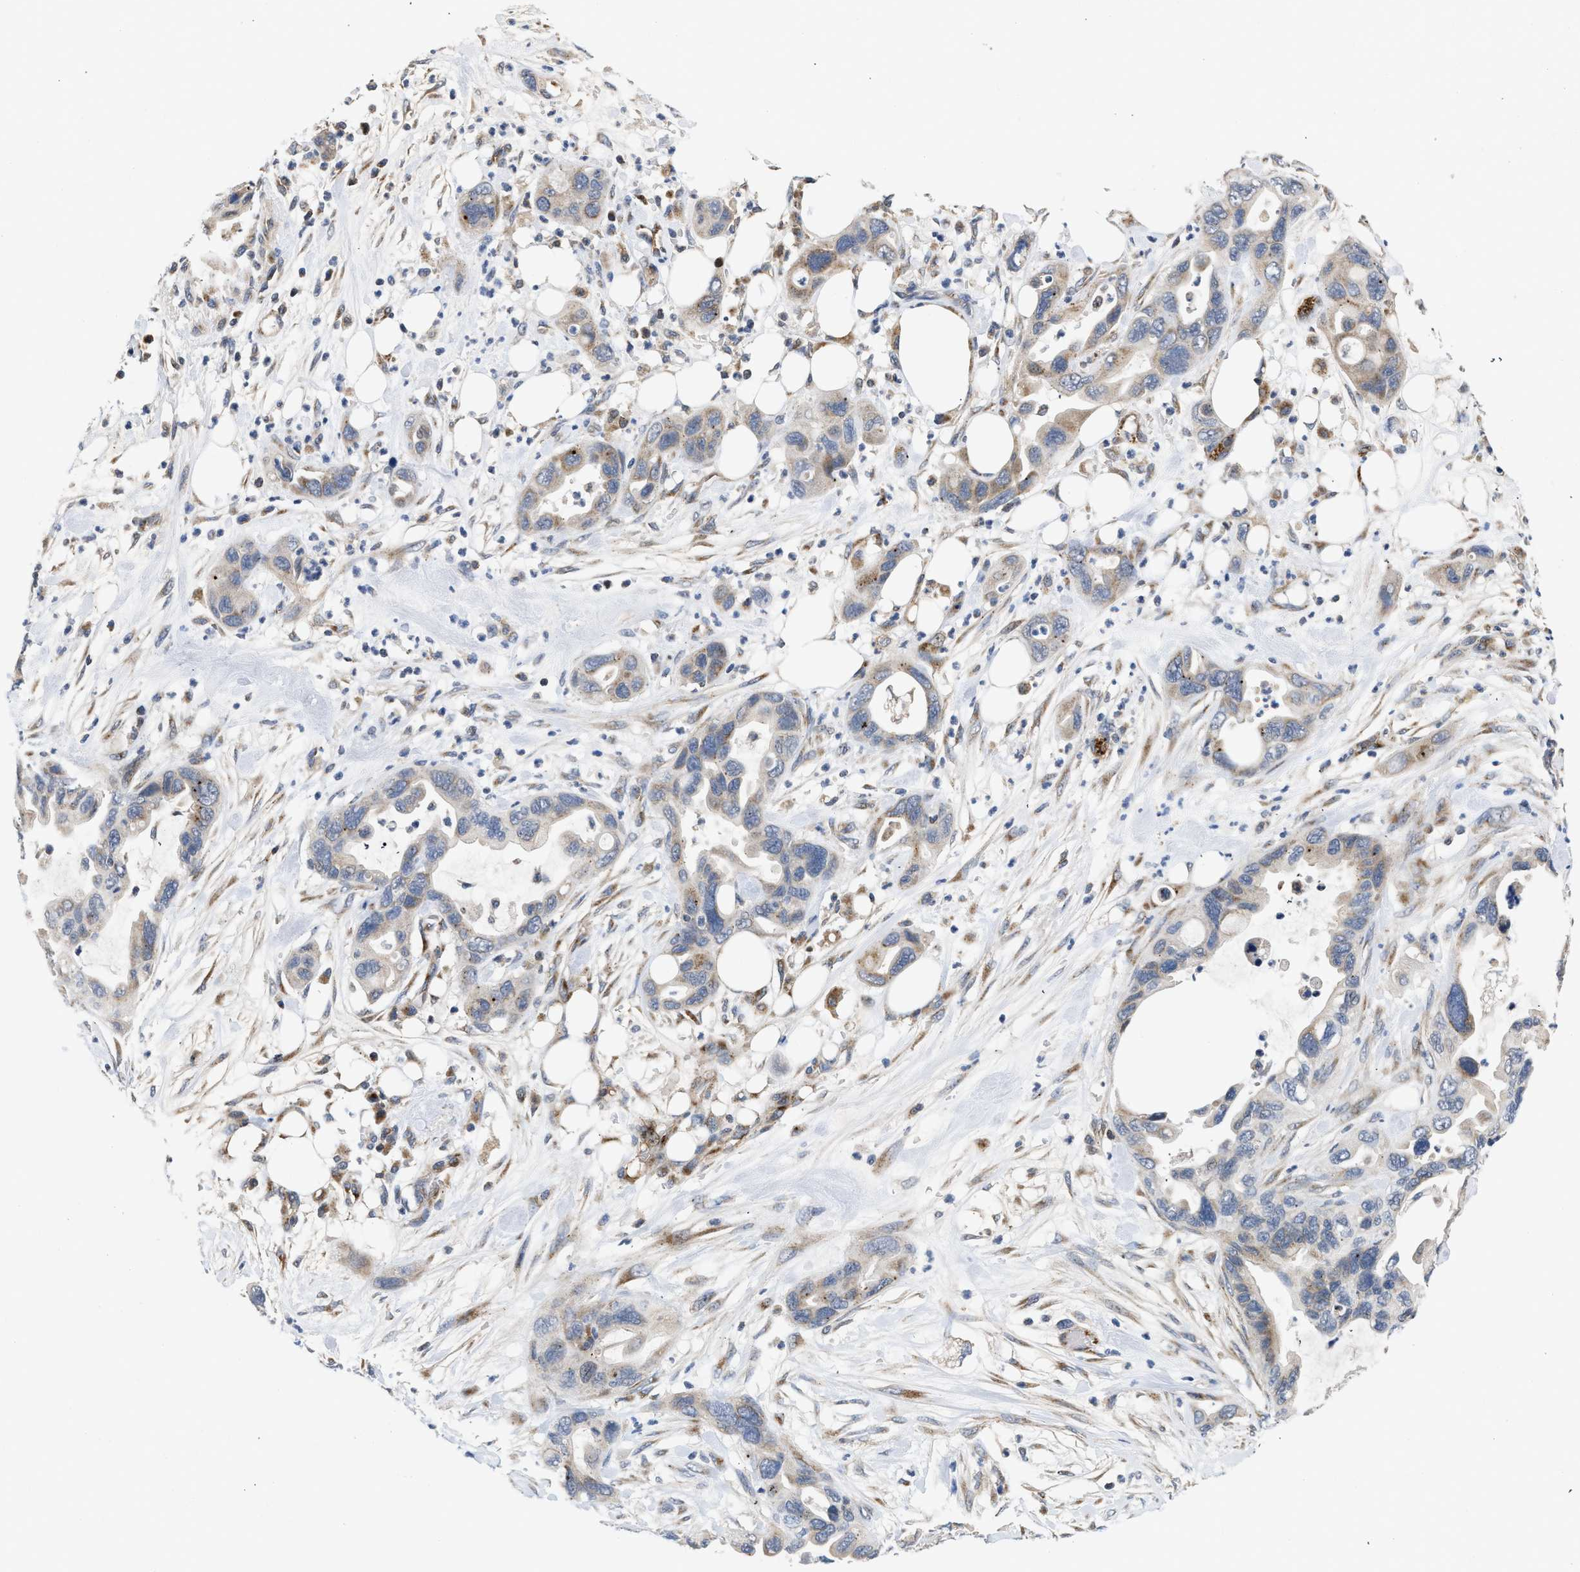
{"staining": {"intensity": "weak", "quantity": "25%-75%", "location": "cytoplasmic/membranous"}, "tissue": "pancreatic cancer", "cell_type": "Tumor cells", "image_type": "cancer", "snomed": [{"axis": "morphology", "description": "Adenocarcinoma, NOS"}, {"axis": "topography", "description": "Pancreas"}], "caption": "A brown stain shows weak cytoplasmic/membranous expression of a protein in pancreatic adenocarcinoma tumor cells.", "gene": "PIM1", "patient": {"sex": "female", "age": 71}}